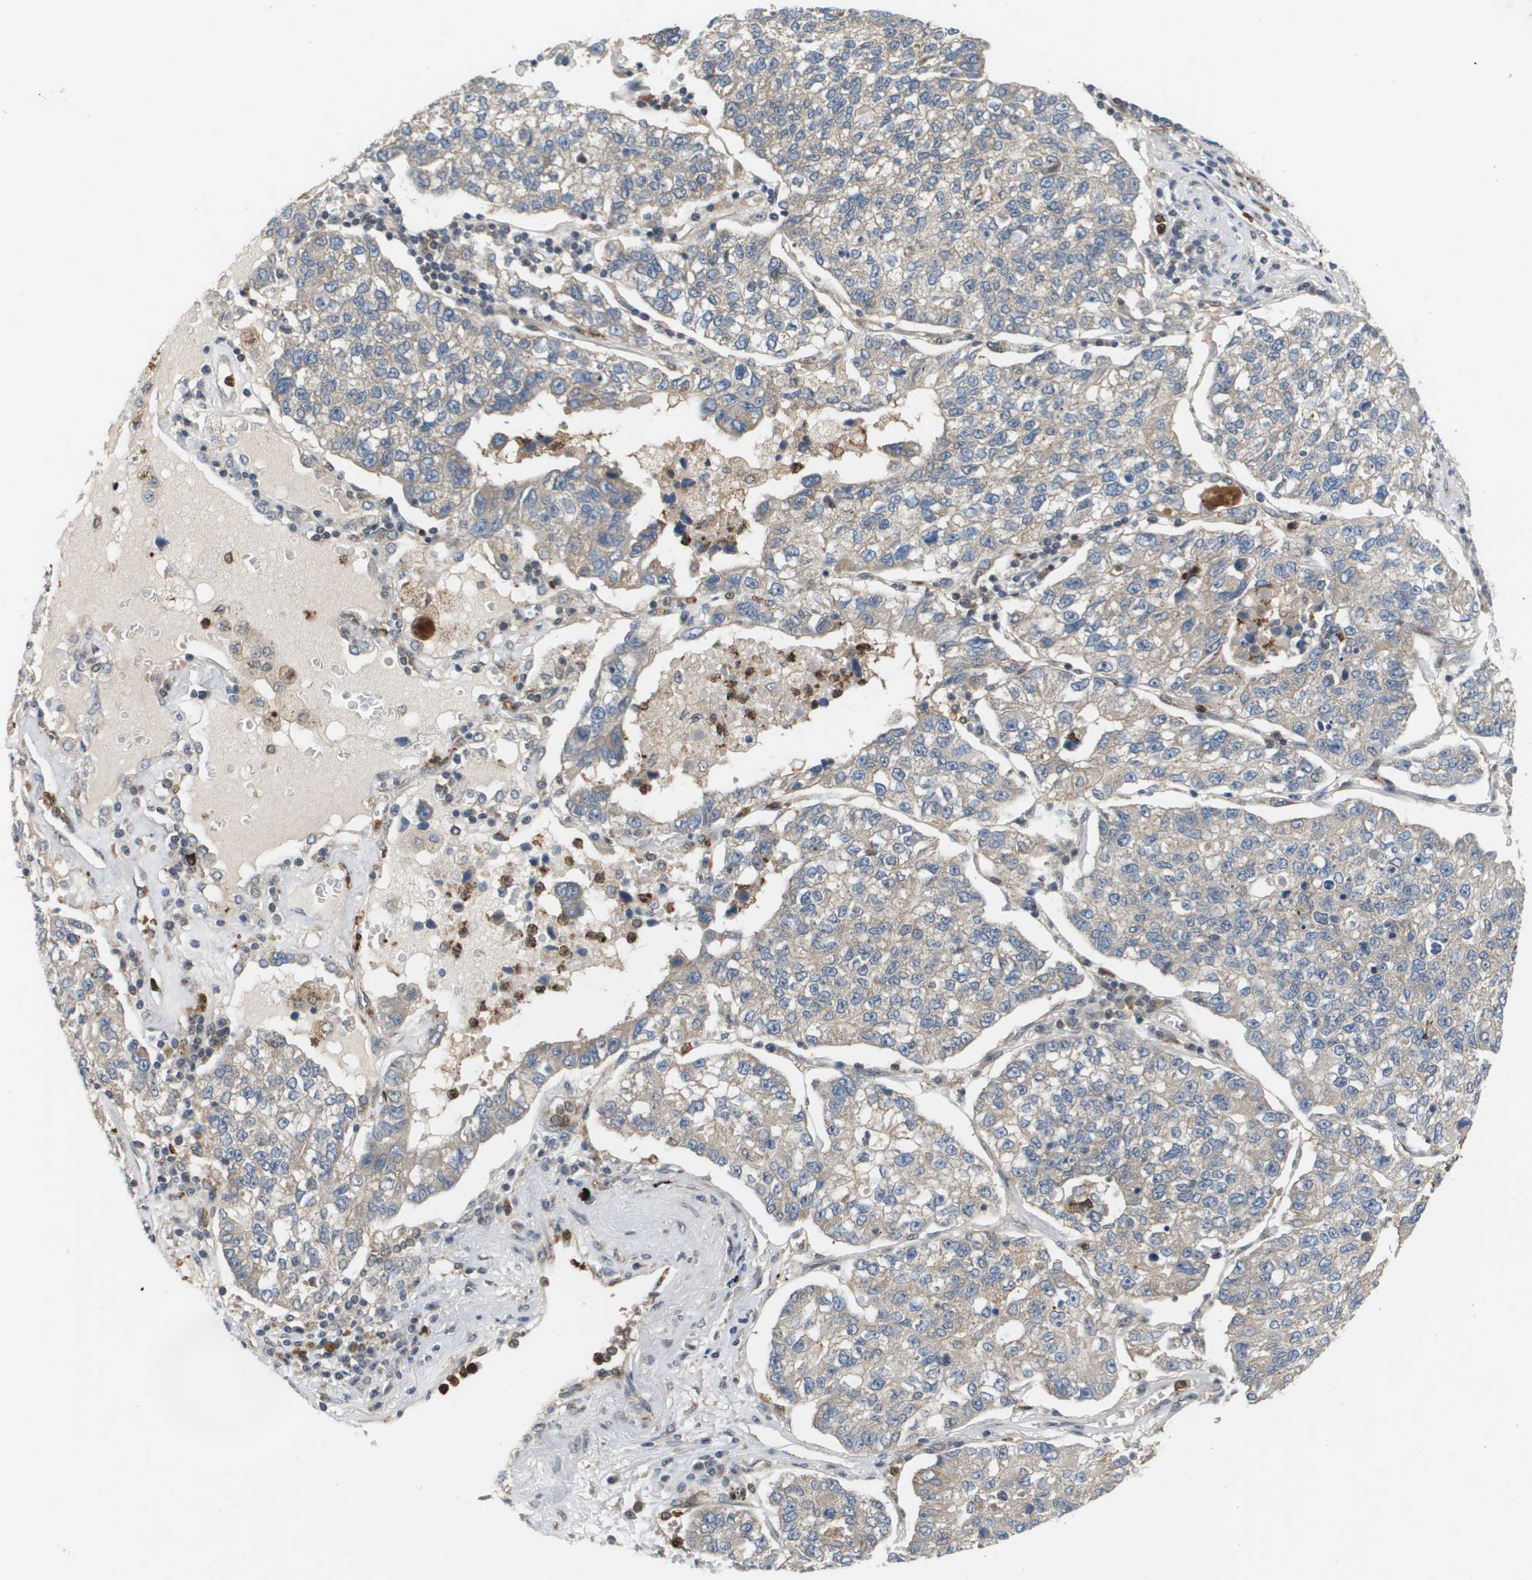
{"staining": {"intensity": "negative", "quantity": "none", "location": "none"}, "tissue": "lung cancer", "cell_type": "Tumor cells", "image_type": "cancer", "snomed": [{"axis": "morphology", "description": "Adenocarcinoma, NOS"}, {"axis": "topography", "description": "Lung"}], "caption": "Human lung cancer stained for a protein using immunohistochemistry demonstrates no expression in tumor cells.", "gene": "PALD1", "patient": {"sex": "male", "age": 49}}